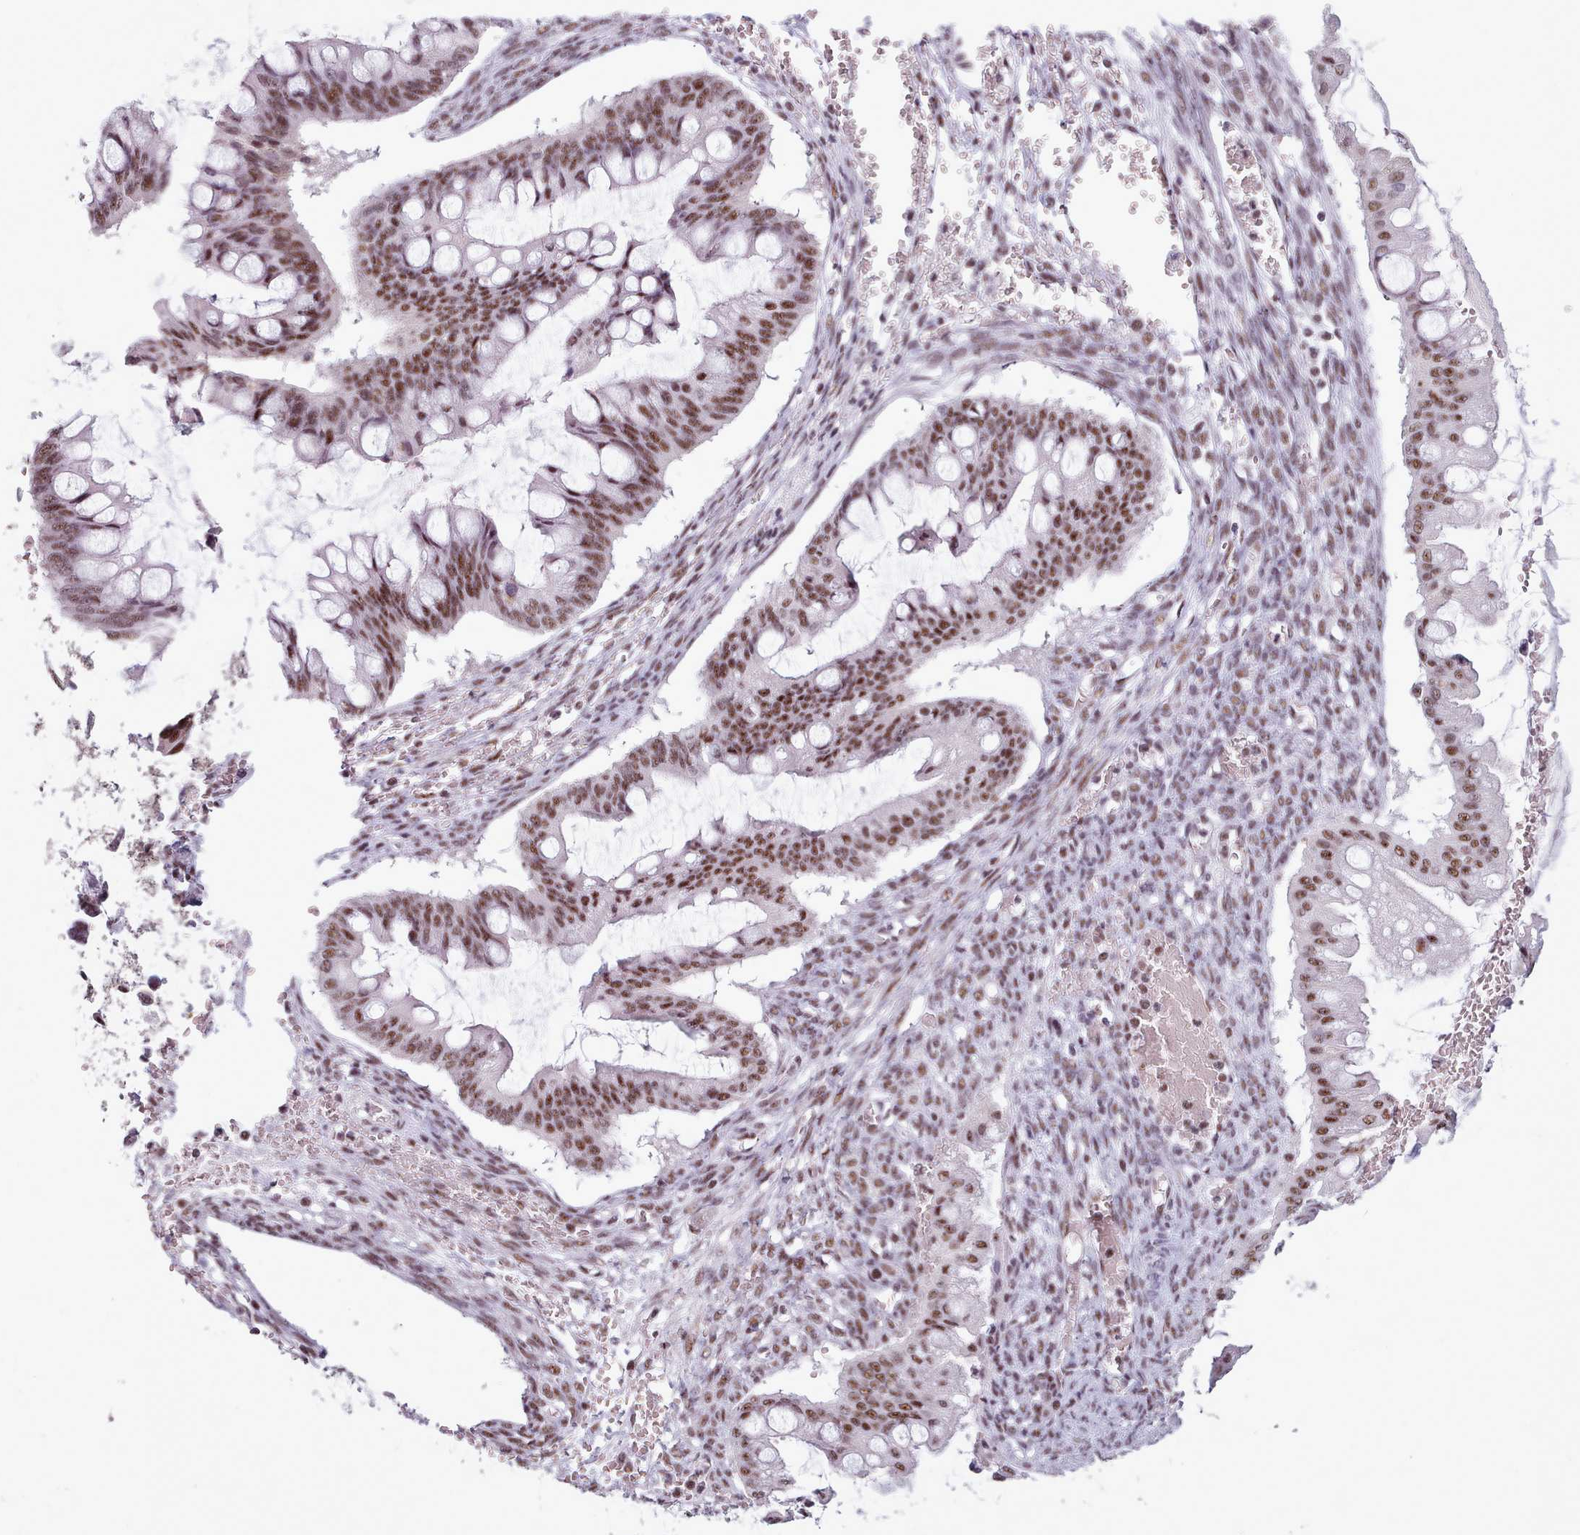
{"staining": {"intensity": "moderate", "quantity": ">75%", "location": "nuclear"}, "tissue": "ovarian cancer", "cell_type": "Tumor cells", "image_type": "cancer", "snomed": [{"axis": "morphology", "description": "Cystadenocarcinoma, mucinous, NOS"}, {"axis": "topography", "description": "Ovary"}], "caption": "High-power microscopy captured an immunohistochemistry (IHC) micrograph of ovarian mucinous cystadenocarcinoma, revealing moderate nuclear positivity in about >75% of tumor cells. (IHC, brightfield microscopy, high magnification).", "gene": "SRRM1", "patient": {"sex": "female", "age": 73}}